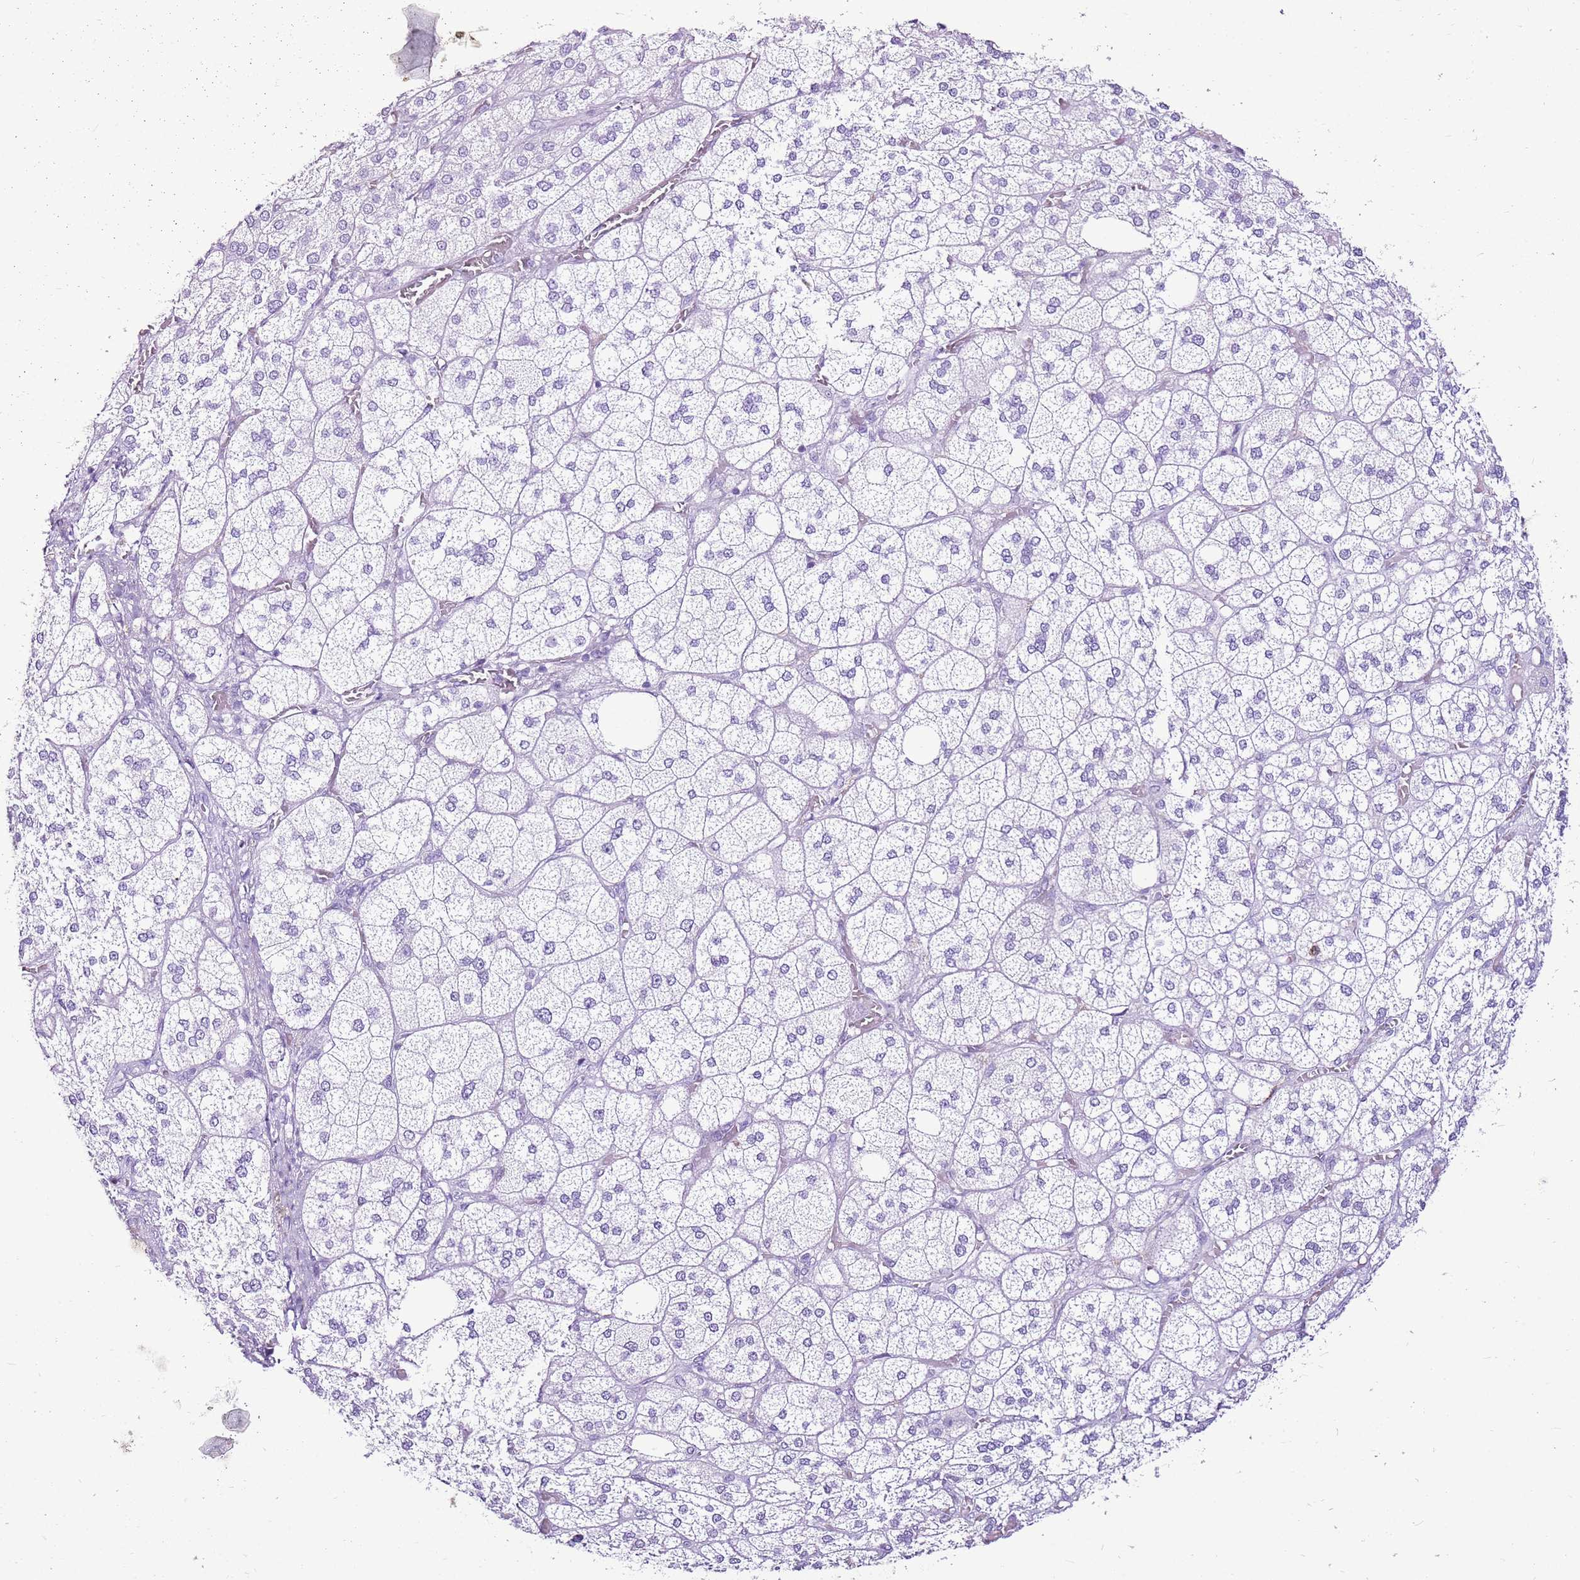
{"staining": {"intensity": "negative", "quantity": "none", "location": "none"}, "tissue": "adrenal gland", "cell_type": "Glandular cells", "image_type": "normal", "snomed": [{"axis": "morphology", "description": "Normal tissue, NOS"}, {"axis": "topography", "description": "Adrenal gland"}], "caption": "Glandular cells show no significant protein expression in benign adrenal gland.", "gene": "SPC25", "patient": {"sex": "male", "age": 61}}